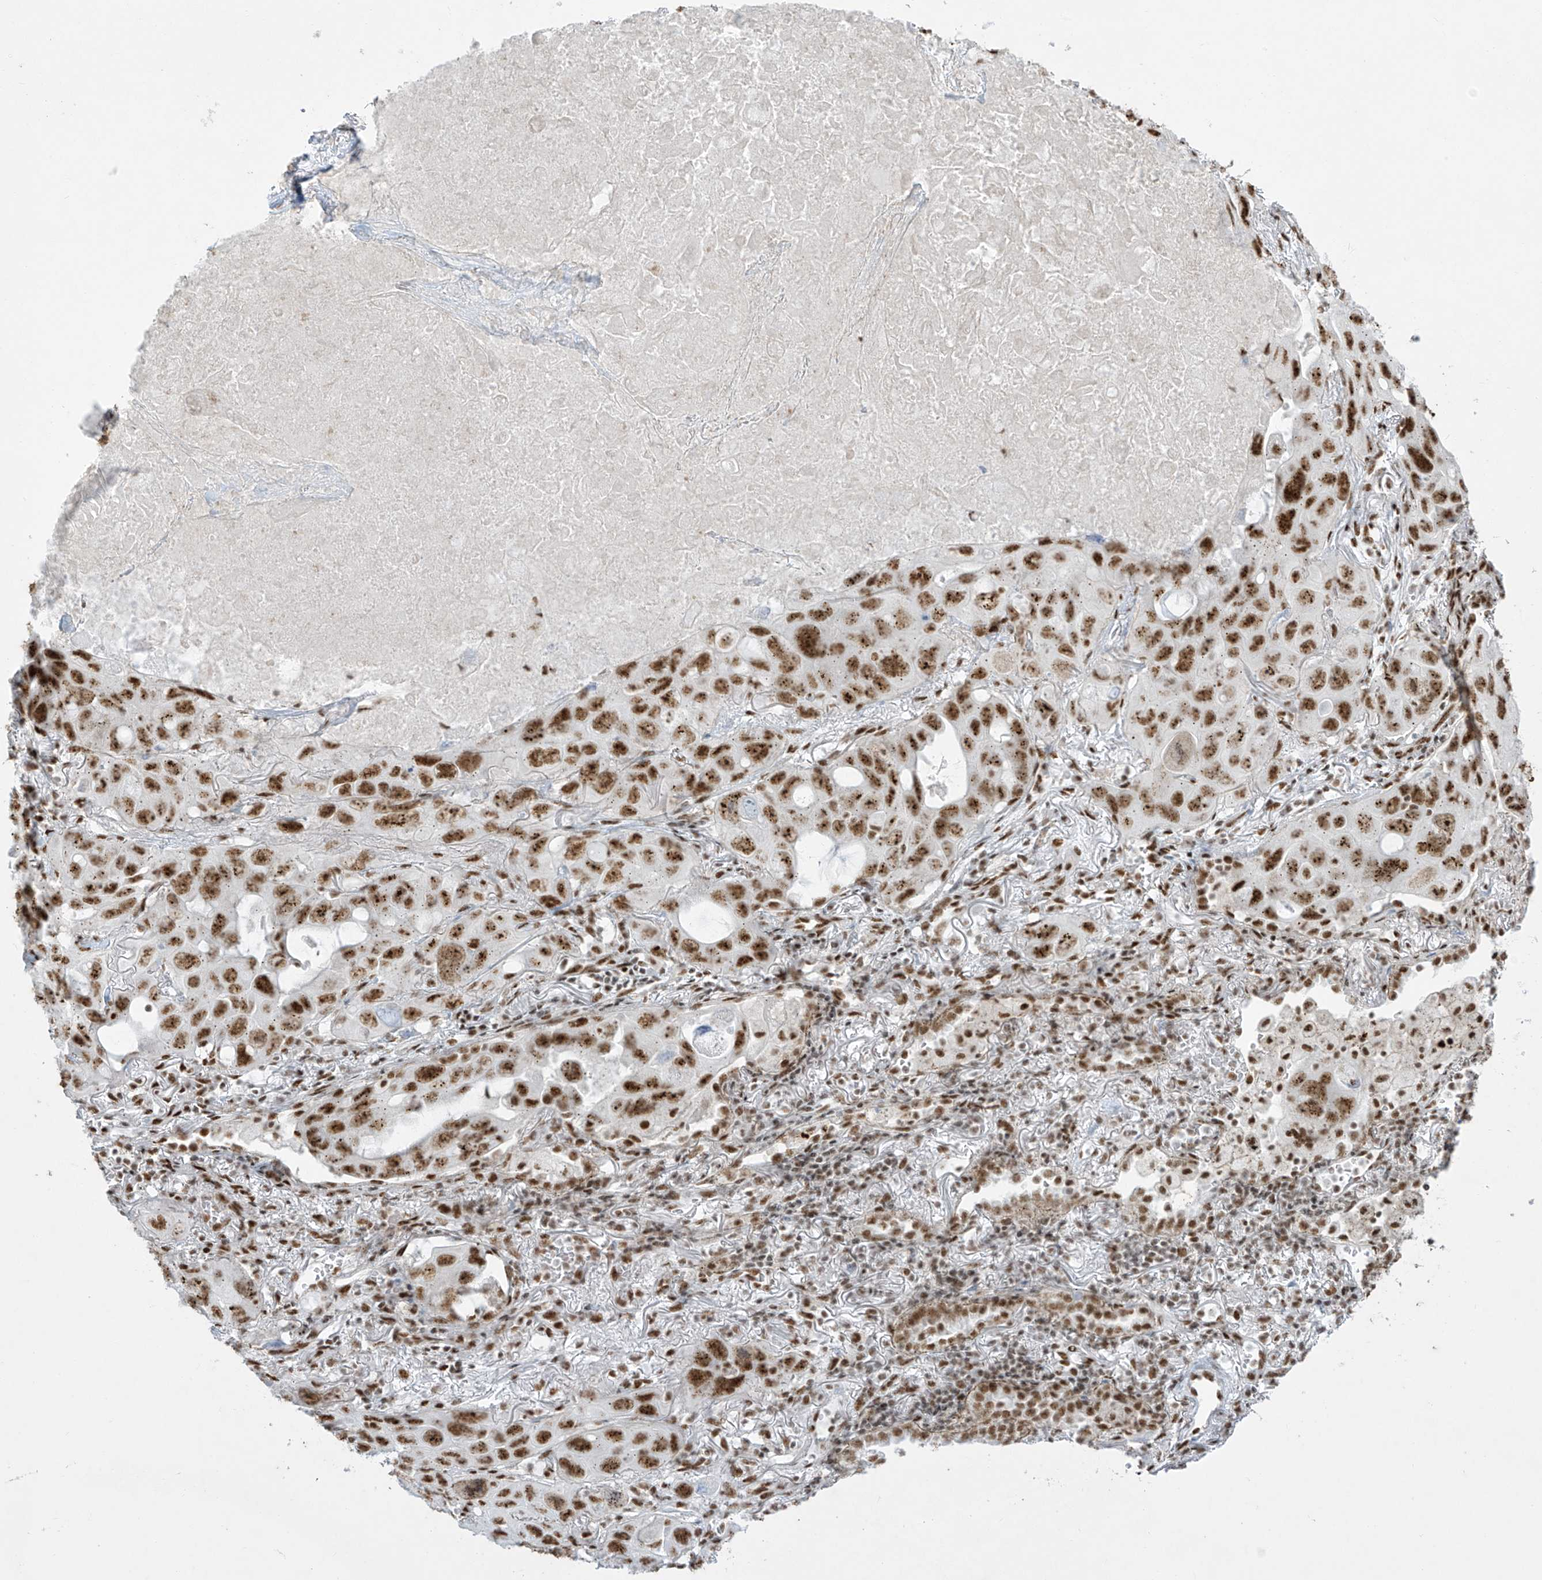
{"staining": {"intensity": "moderate", "quantity": ">75%", "location": "nuclear"}, "tissue": "lung cancer", "cell_type": "Tumor cells", "image_type": "cancer", "snomed": [{"axis": "morphology", "description": "Squamous cell carcinoma, NOS"}, {"axis": "topography", "description": "Lung"}], "caption": "This image displays IHC staining of human squamous cell carcinoma (lung), with medium moderate nuclear expression in approximately >75% of tumor cells.", "gene": "MS4A6A", "patient": {"sex": "female", "age": 73}}